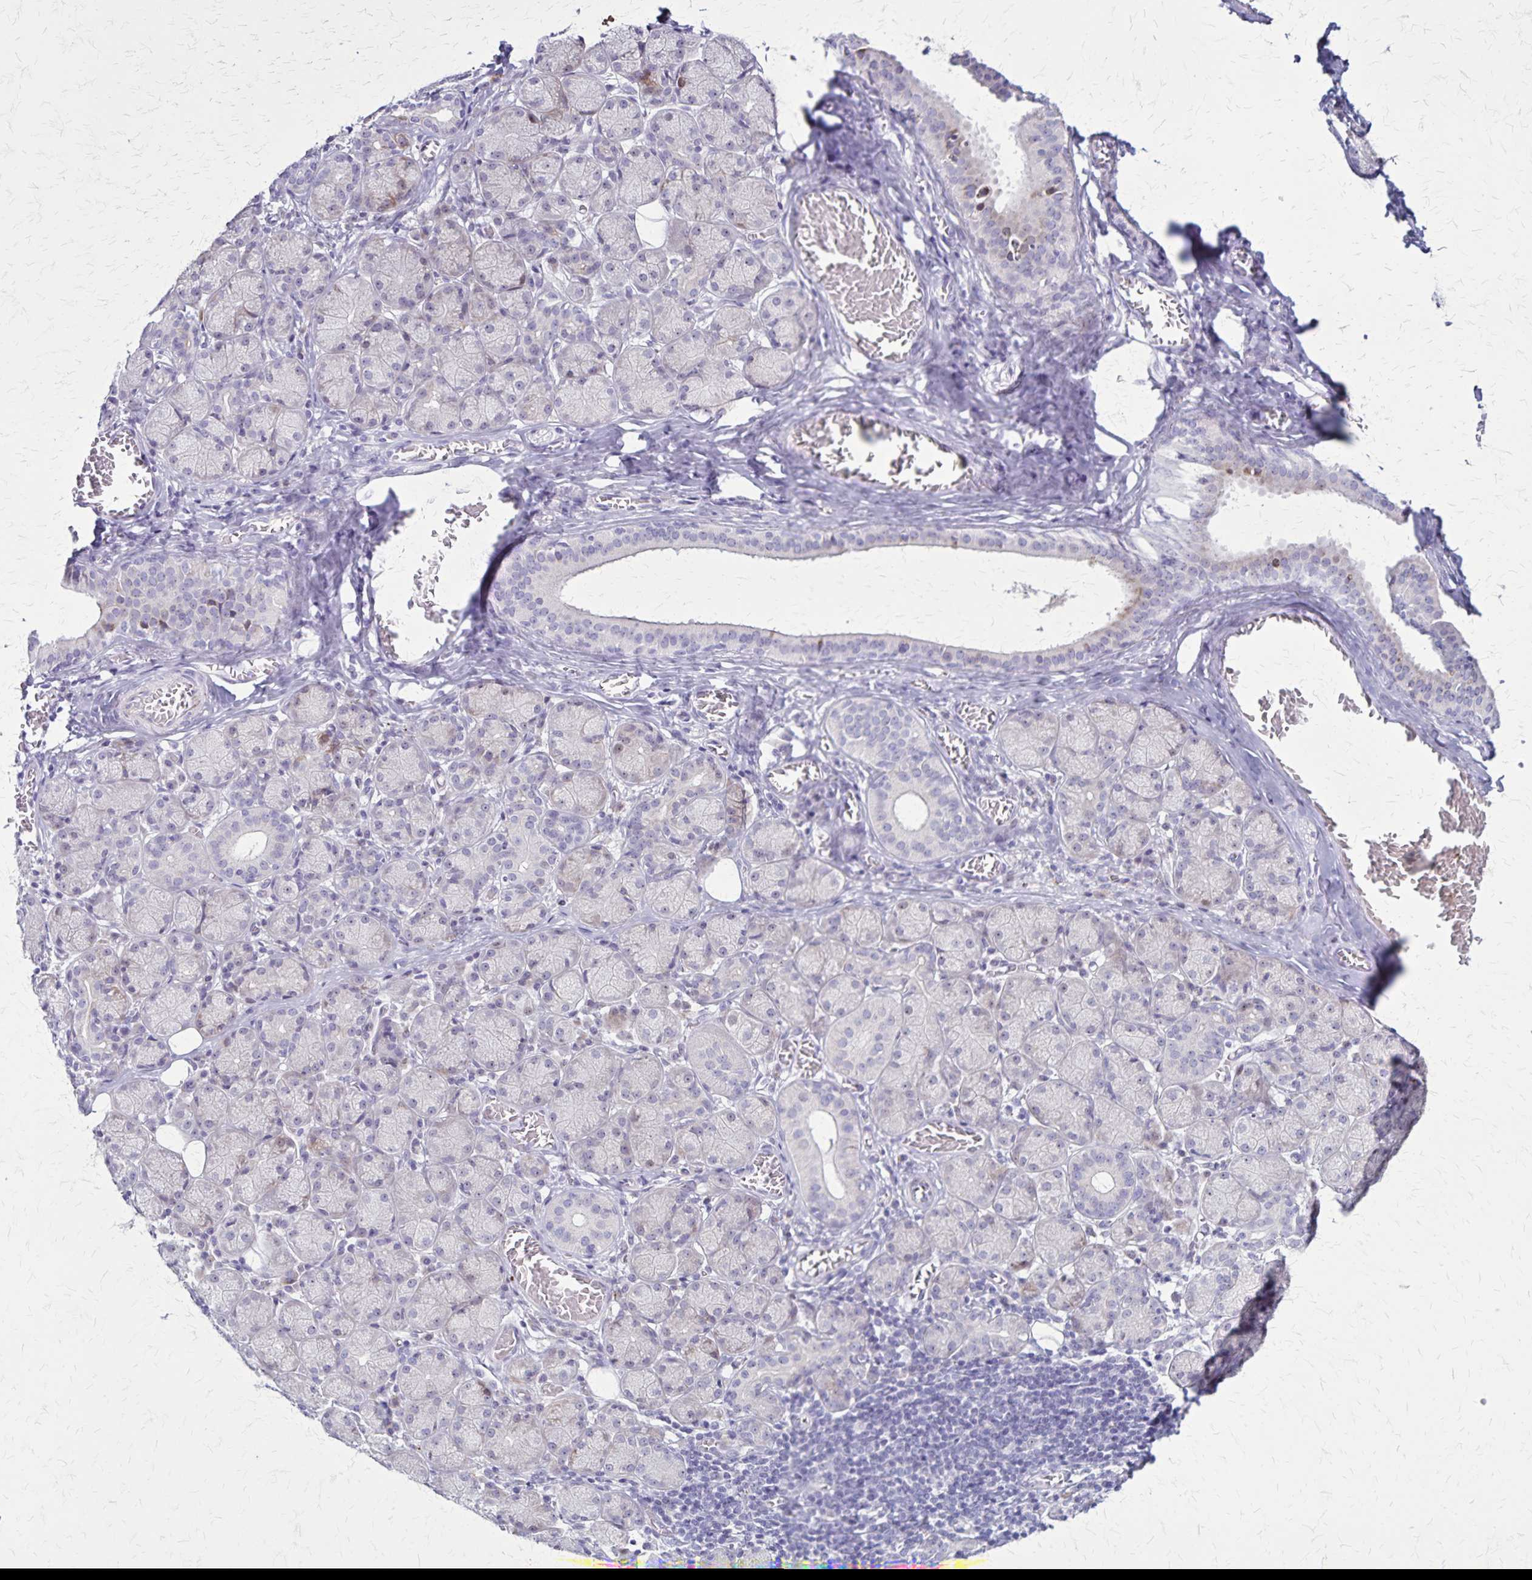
{"staining": {"intensity": "moderate", "quantity": "<25%", "location": "cytoplasmic/membranous"}, "tissue": "salivary gland", "cell_type": "Glandular cells", "image_type": "normal", "snomed": [{"axis": "morphology", "description": "Normal tissue, NOS"}, {"axis": "topography", "description": "Salivary gland"}, {"axis": "topography", "description": "Peripheral nerve tissue"}], "caption": "Protein expression analysis of benign salivary gland exhibits moderate cytoplasmic/membranous positivity in about <25% of glandular cells.", "gene": "OR51B5", "patient": {"sex": "female", "age": 24}}